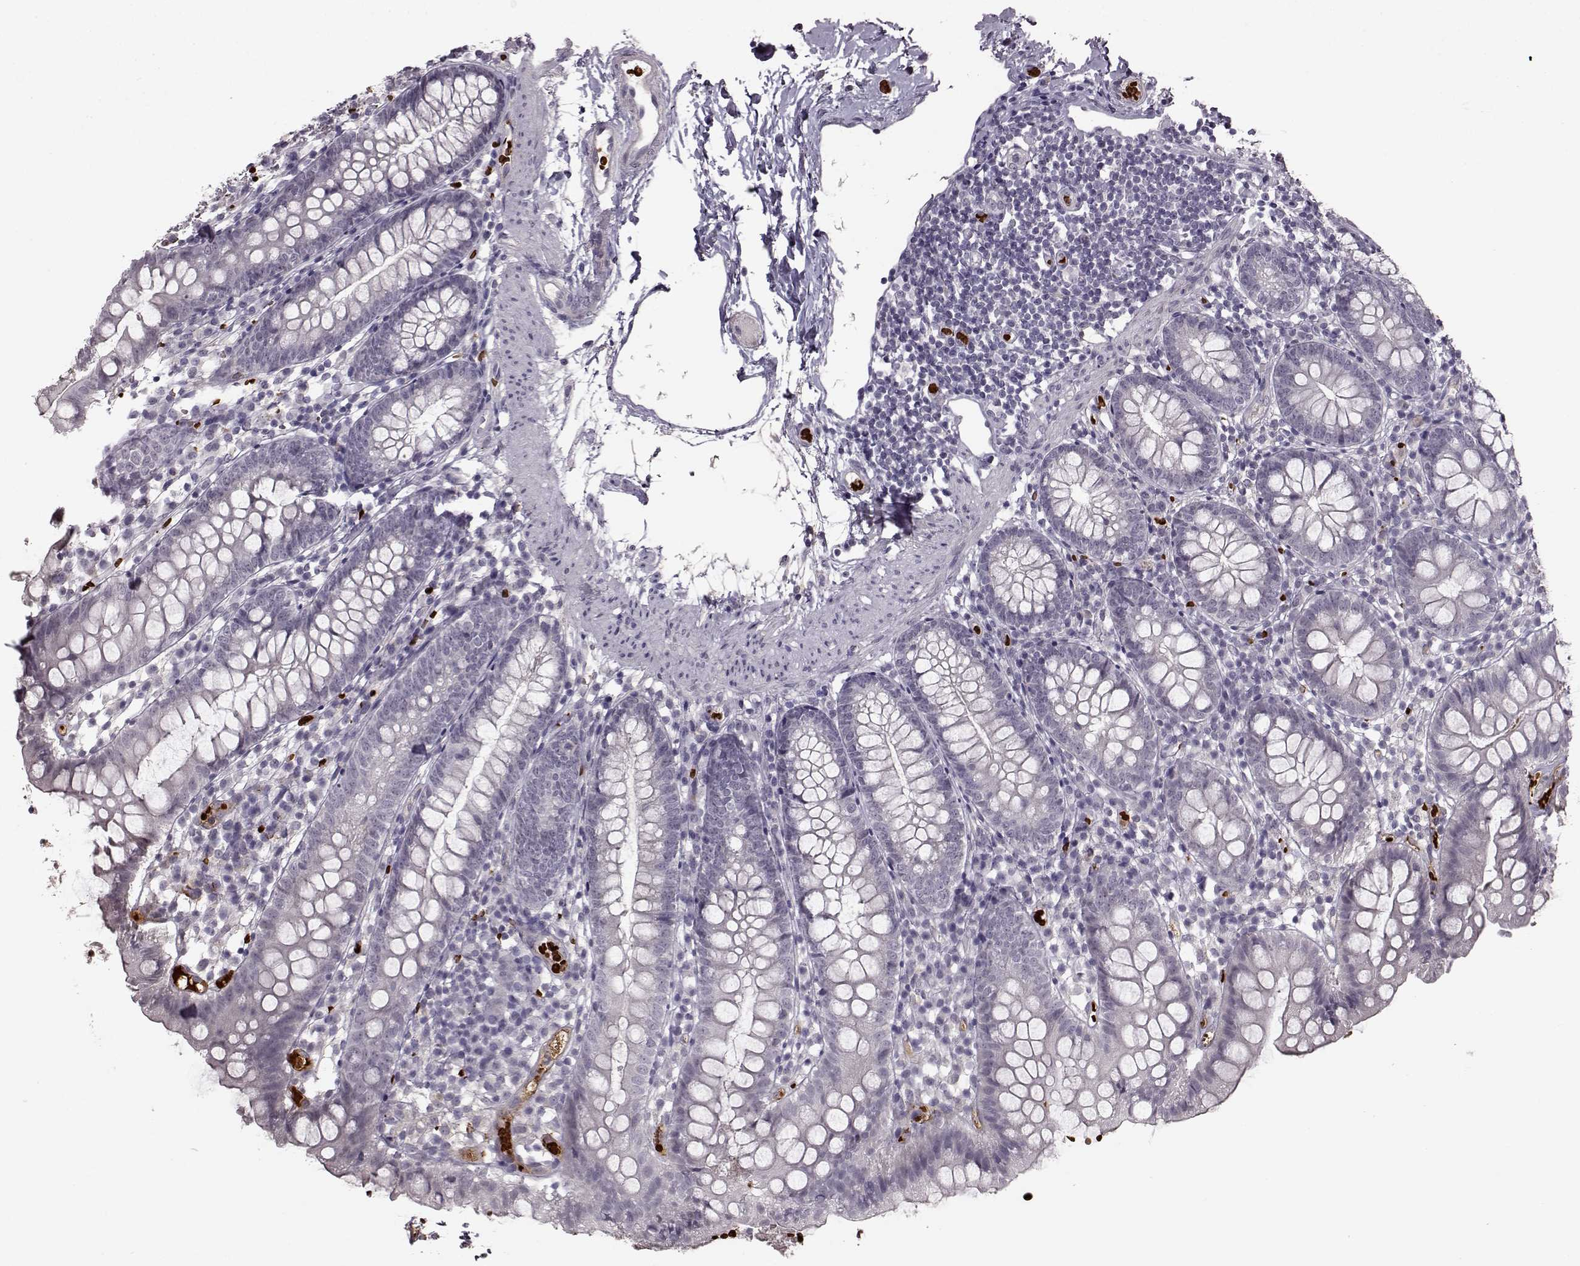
{"staining": {"intensity": "negative", "quantity": "none", "location": "none"}, "tissue": "small intestine", "cell_type": "Glandular cells", "image_type": "normal", "snomed": [{"axis": "morphology", "description": "Normal tissue, NOS"}, {"axis": "topography", "description": "Small intestine"}], "caption": "Benign small intestine was stained to show a protein in brown. There is no significant positivity in glandular cells. (IHC, brightfield microscopy, high magnification).", "gene": "PROP1", "patient": {"sex": "female", "age": 90}}